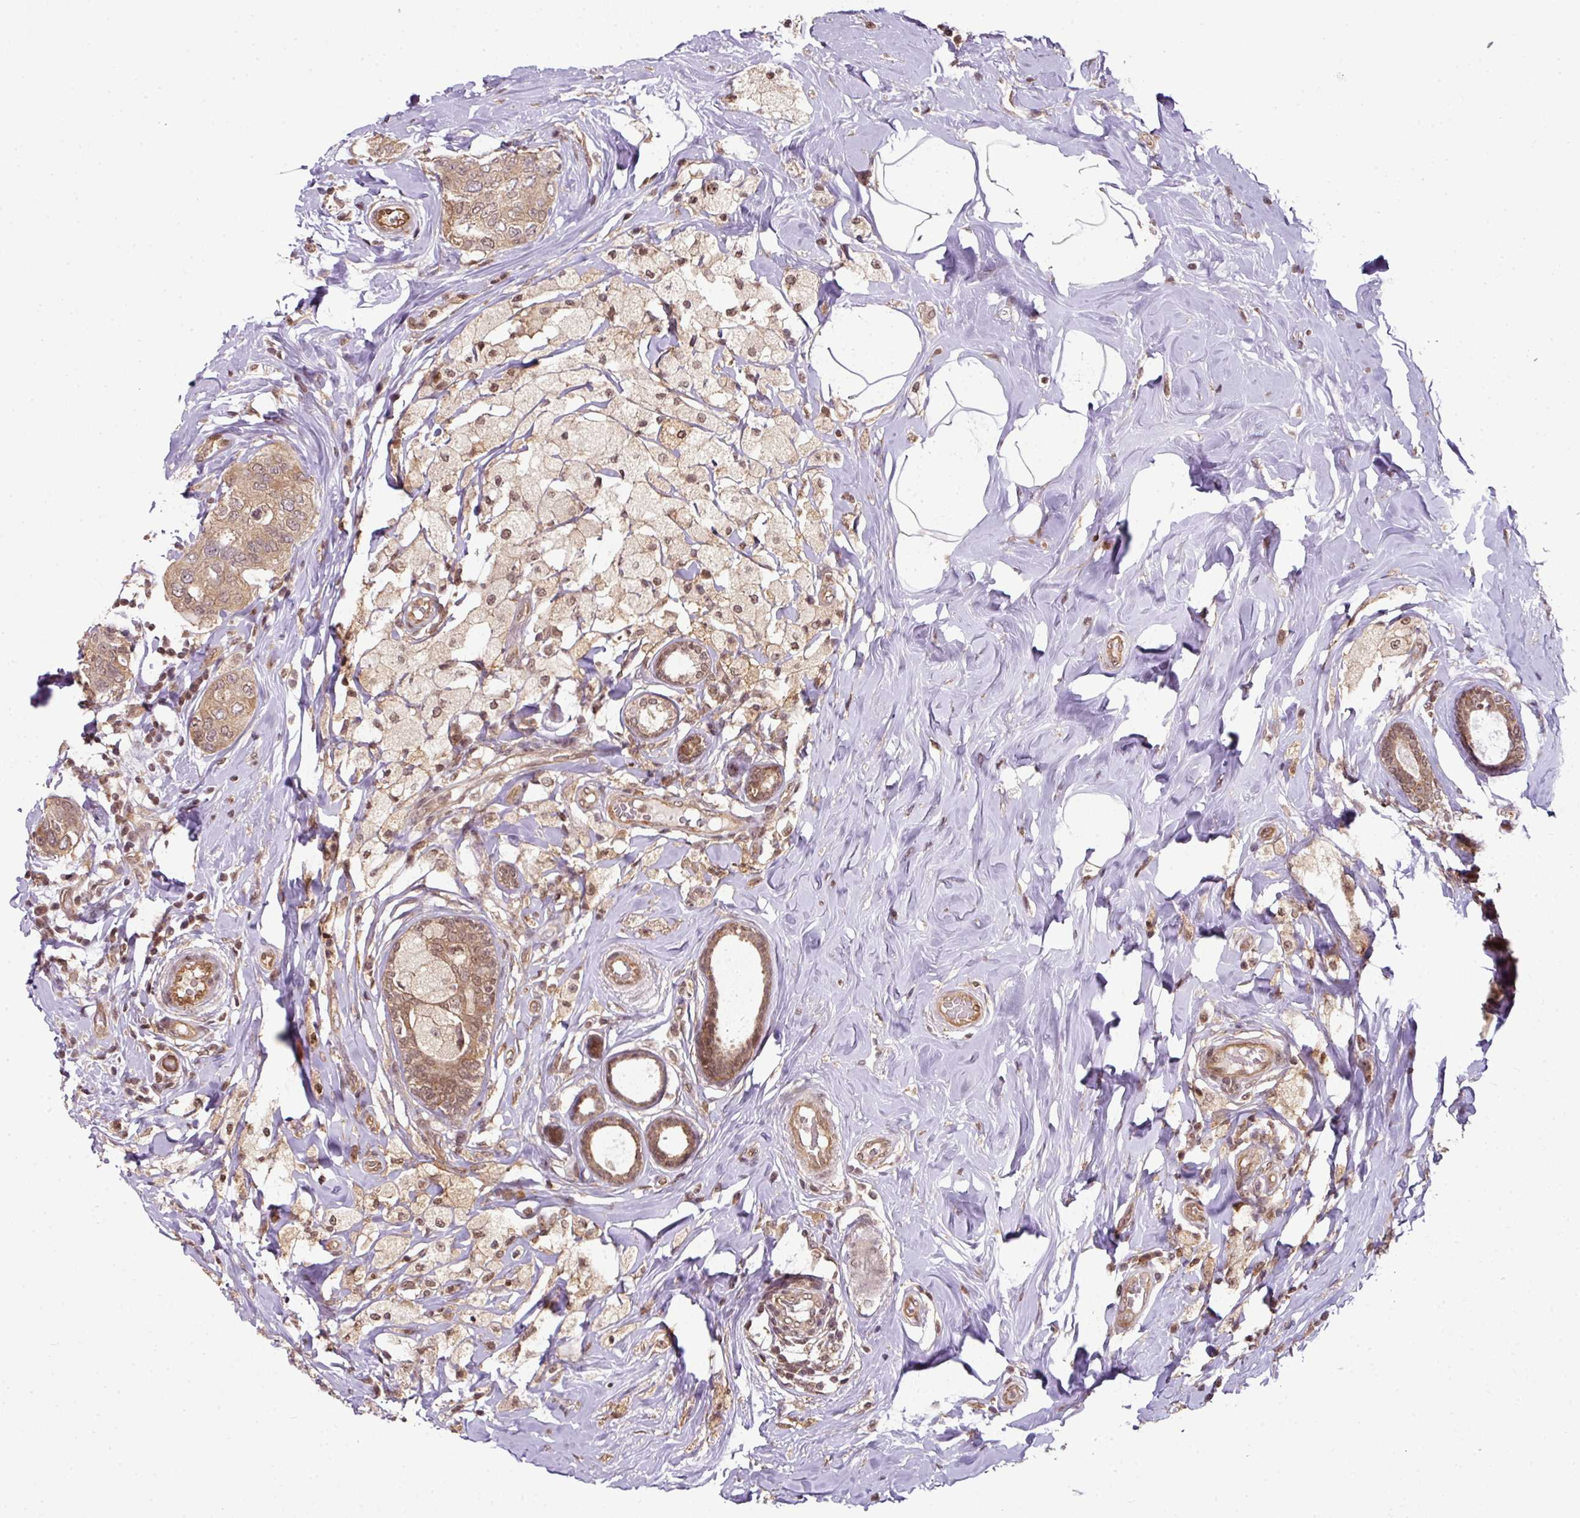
{"staining": {"intensity": "weak", "quantity": ">75%", "location": "cytoplasmic/membranous,nuclear"}, "tissue": "breast cancer", "cell_type": "Tumor cells", "image_type": "cancer", "snomed": [{"axis": "morphology", "description": "Lobular carcinoma"}, {"axis": "topography", "description": "Breast"}], "caption": "Breast lobular carcinoma stained for a protein reveals weak cytoplasmic/membranous and nuclear positivity in tumor cells.", "gene": "ANKRD18A", "patient": {"sex": "female", "age": 51}}